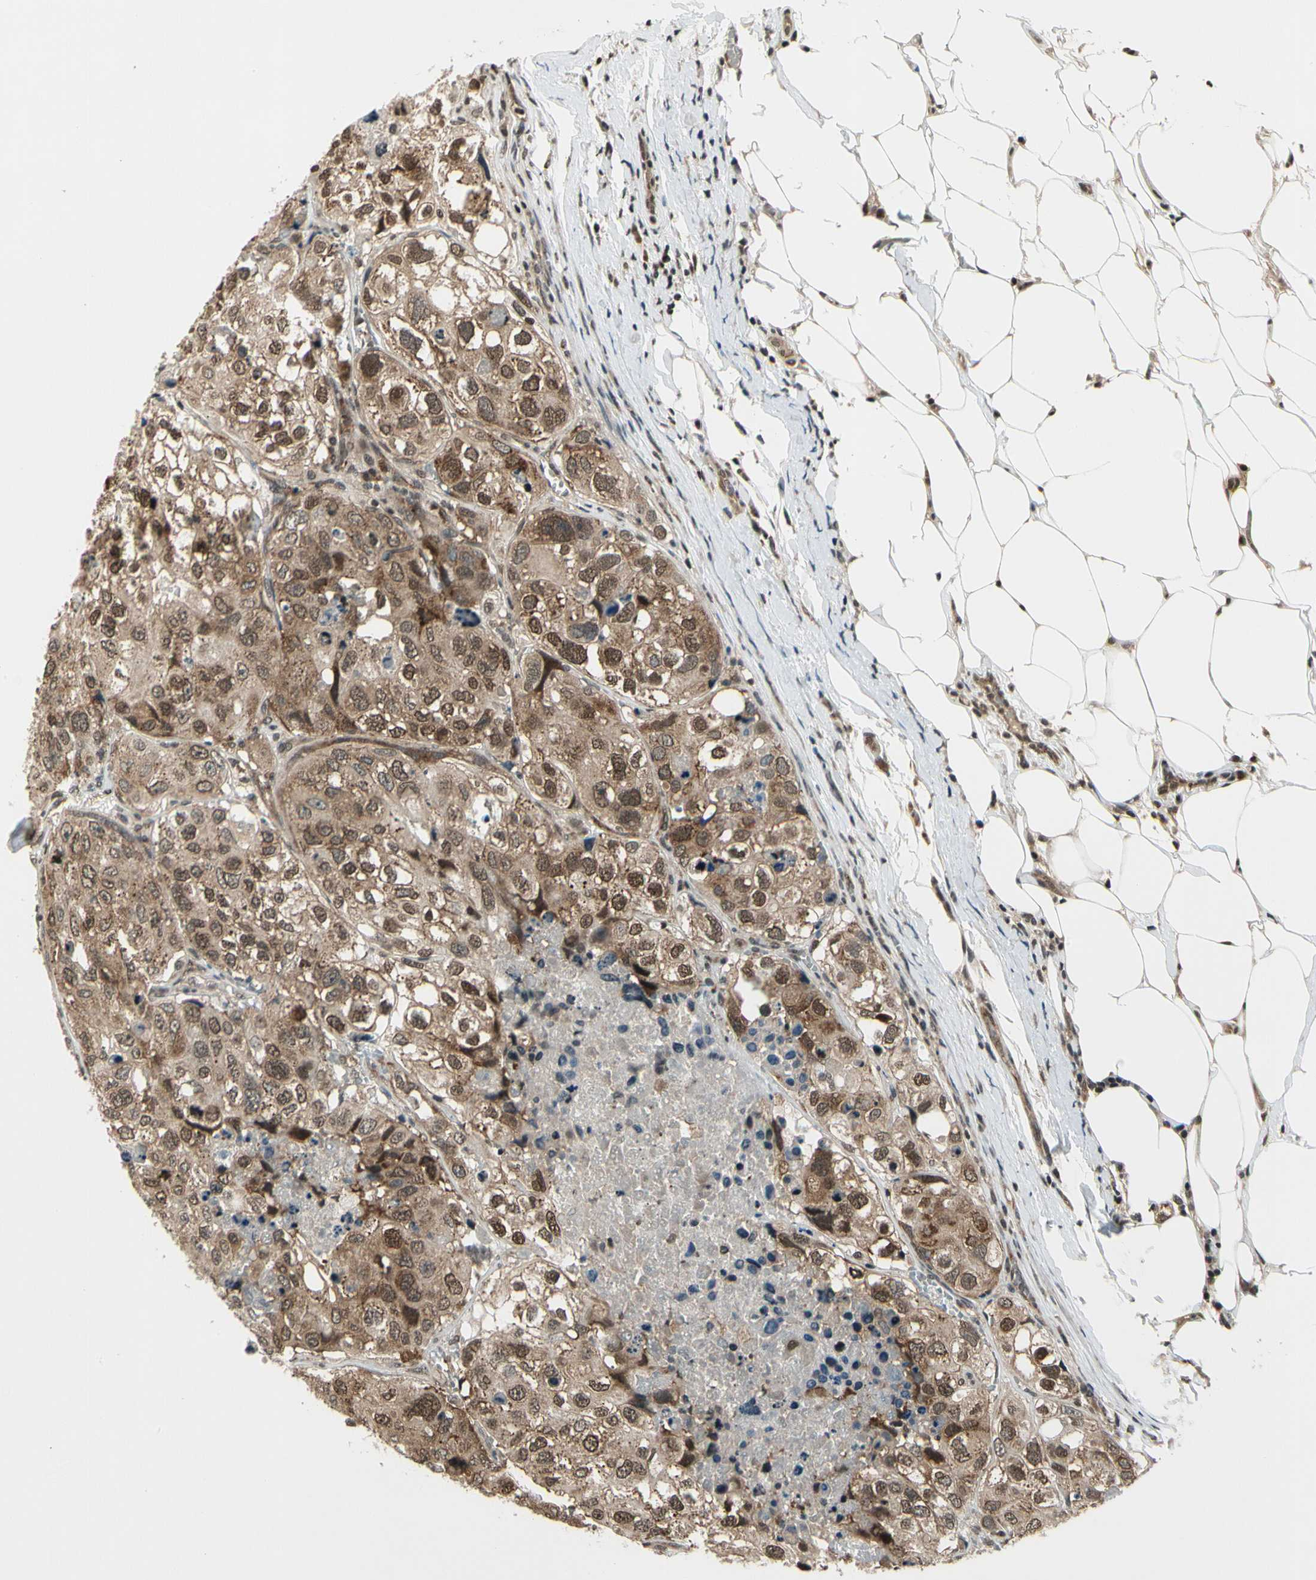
{"staining": {"intensity": "moderate", "quantity": ">75%", "location": "cytoplasmic/membranous"}, "tissue": "urothelial cancer", "cell_type": "Tumor cells", "image_type": "cancer", "snomed": [{"axis": "morphology", "description": "Urothelial carcinoma, High grade"}, {"axis": "topography", "description": "Lymph node"}, {"axis": "topography", "description": "Urinary bladder"}], "caption": "The histopathology image demonstrates staining of urothelial cancer, revealing moderate cytoplasmic/membranous protein staining (brown color) within tumor cells. The staining is performed using DAB (3,3'-diaminobenzidine) brown chromogen to label protein expression. The nuclei are counter-stained blue using hematoxylin.", "gene": "SMN2", "patient": {"sex": "male", "age": 51}}